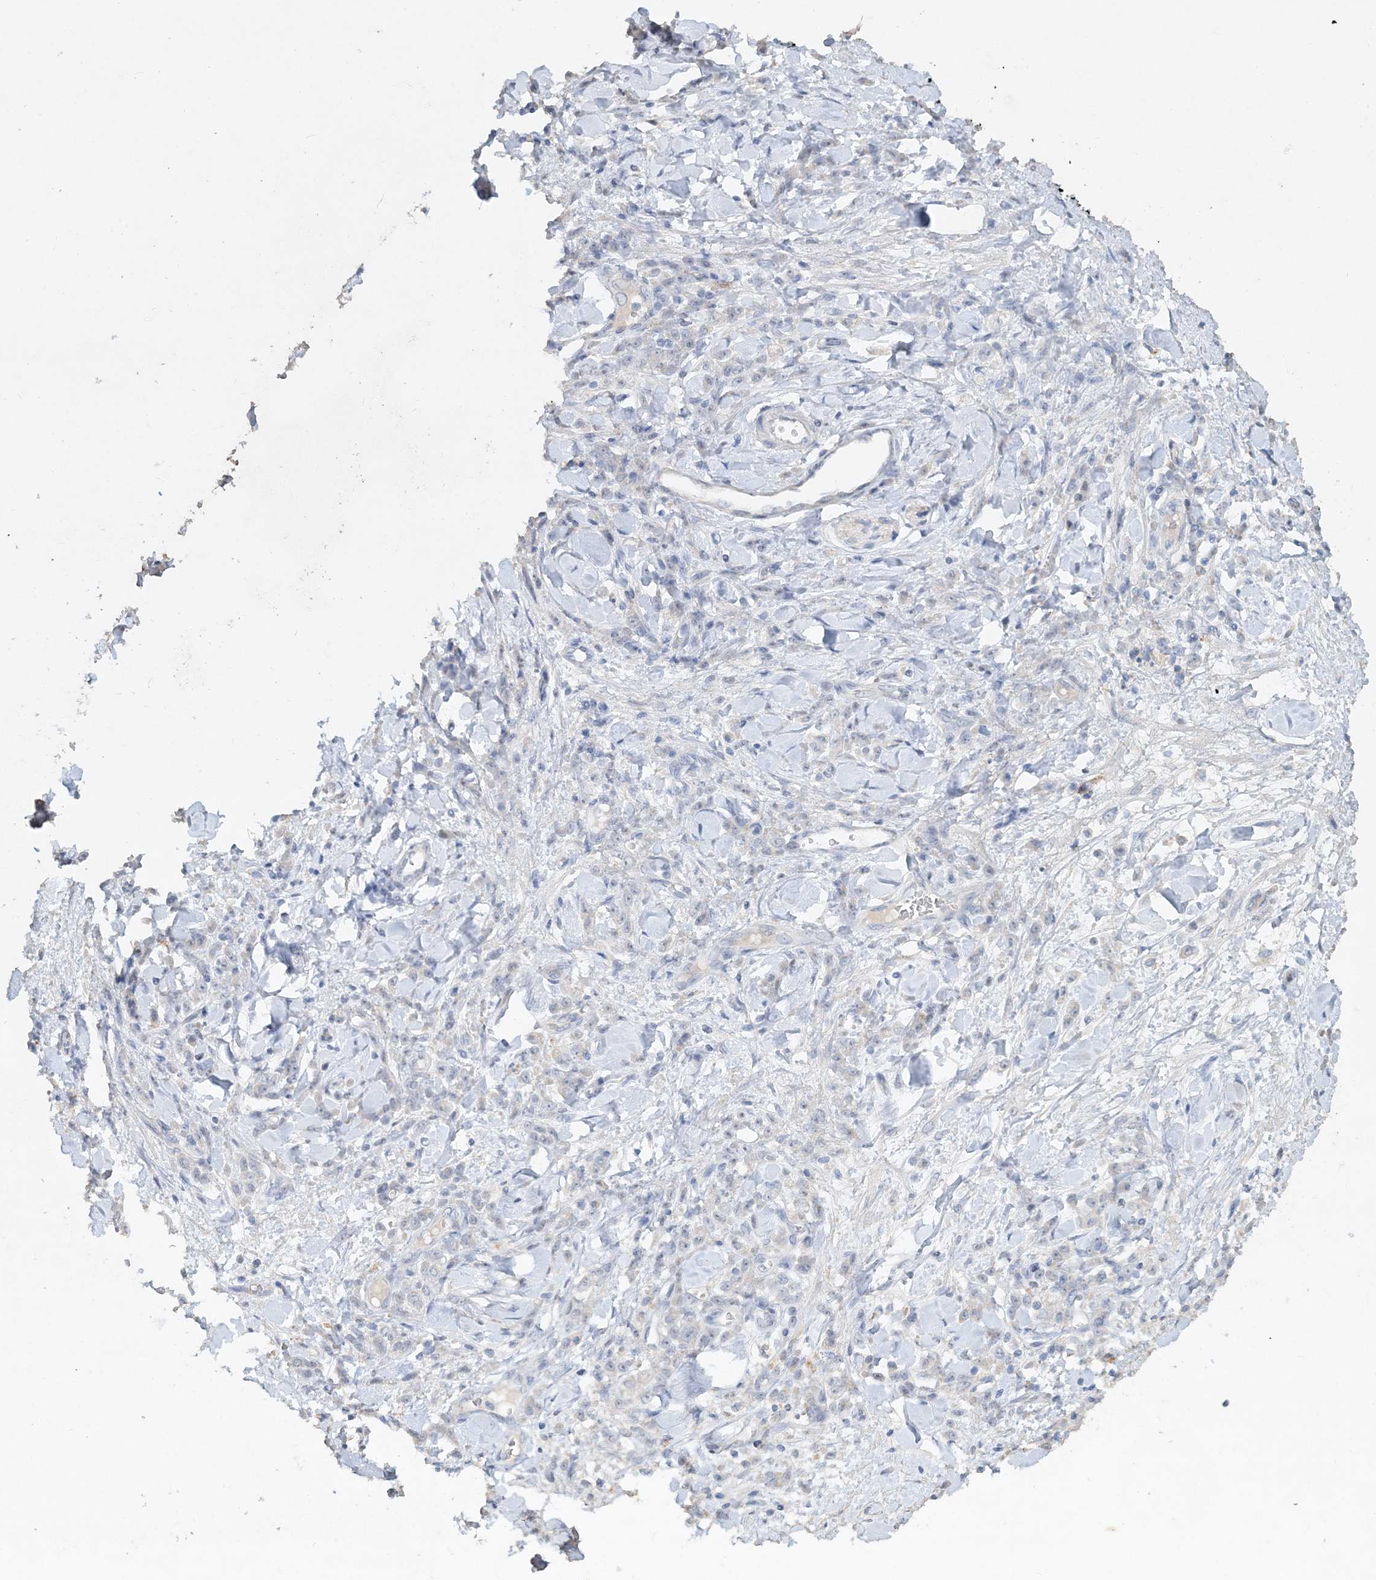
{"staining": {"intensity": "negative", "quantity": "none", "location": "none"}, "tissue": "stomach cancer", "cell_type": "Tumor cells", "image_type": "cancer", "snomed": [{"axis": "morphology", "description": "Normal tissue, NOS"}, {"axis": "morphology", "description": "Adenocarcinoma, NOS"}, {"axis": "topography", "description": "Stomach"}], "caption": "An IHC micrograph of stomach cancer is shown. There is no staining in tumor cells of stomach cancer. (DAB immunohistochemistry, high magnification).", "gene": "DNAH5", "patient": {"sex": "male", "age": 82}}